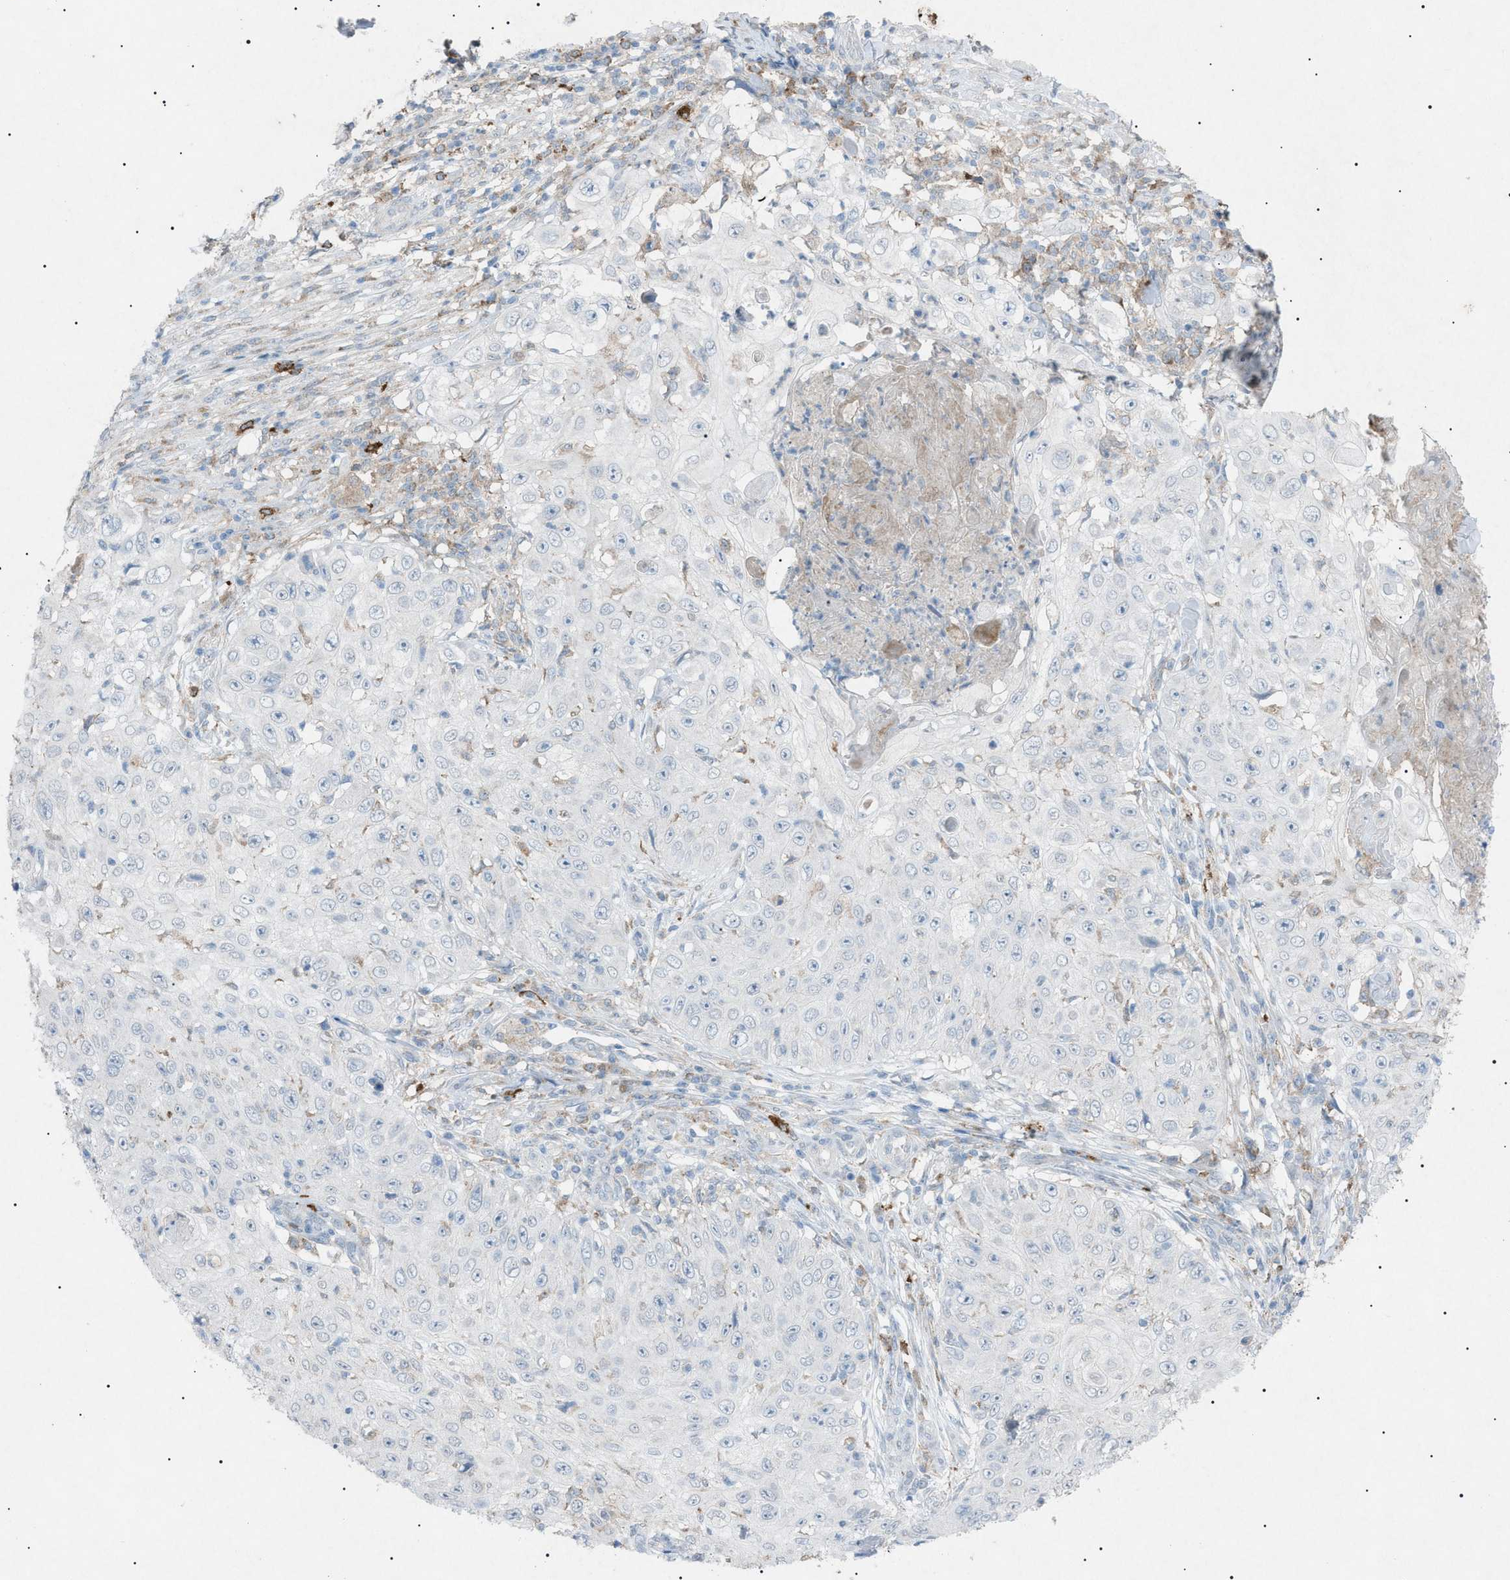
{"staining": {"intensity": "negative", "quantity": "none", "location": "none"}, "tissue": "skin cancer", "cell_type": "Tumor cells", "image_type": "cancer", "snomed": [{"axis": "morphology", "description": "Squamous cell carcinoma, NOS"}, {"axis": "topography", "description": "Skin"}], "caption": "High magnification brightfield microscopy of skin cancer (squamous cell carcinoma) stained with DAB (brown) and counterstained with hematoxylin (blue): tumor cells show no significant staining. (DAB (3,3'-diaminobenzidine) IHC with hematoxylin counter stain).", "gene": "BTK", "patient": {"sex": "male", "age": 86}}